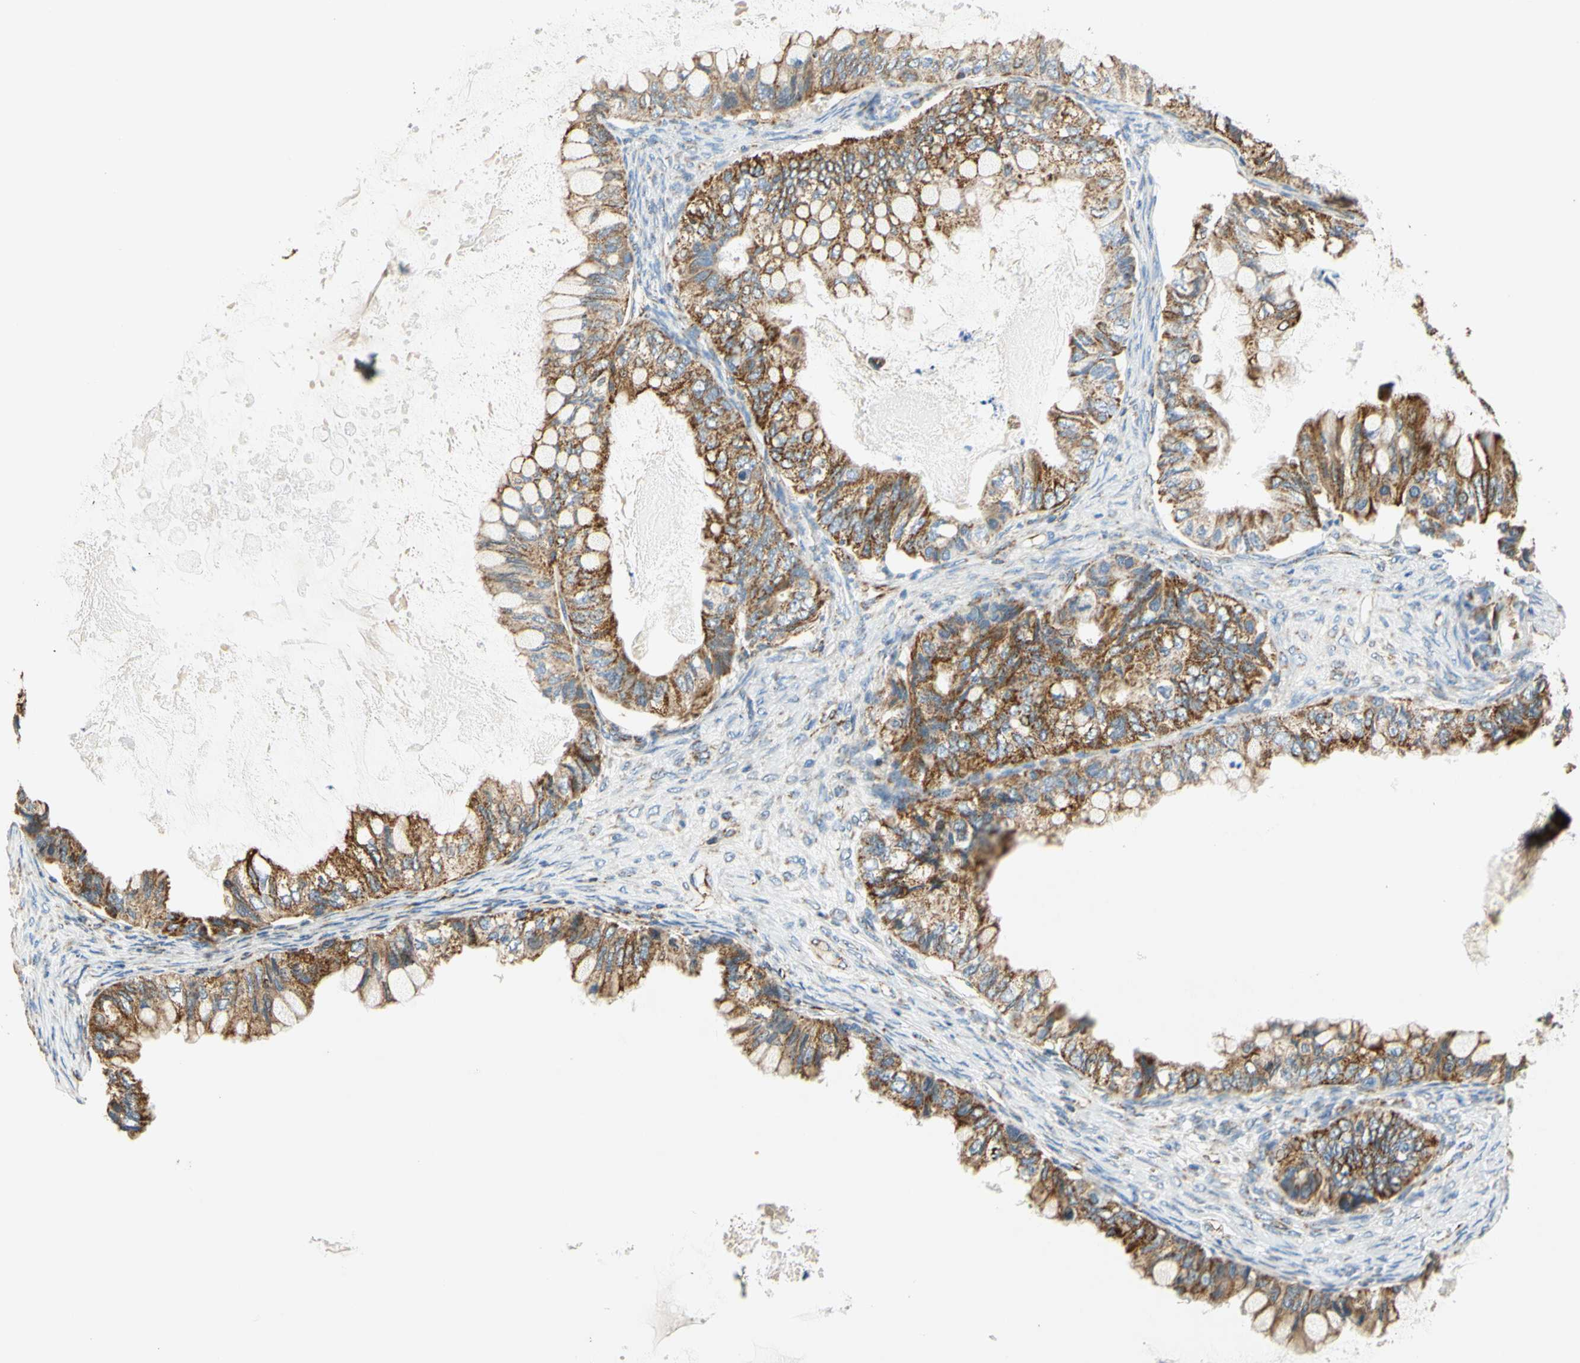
{"staining": {"intensity": "moderate", "quantity": ">75%", "location": "cytoplasmic/membranous"}, "tissue": "ovarian cancer", "cell_type": "Tumor cells", "image_type": "cancer", "snomed": [{"axis": "morphology", "description": "Cystadenocarcinoma, mucinous, NOS"}, {"axis": "topography", "description": "Ovary"}], "caption": "Ovarian cancer stained with a protein marker exhibits moderate staining in tumor cells.", "gene": "MAVS", "patient": {"sex": "female", "age": 80}}